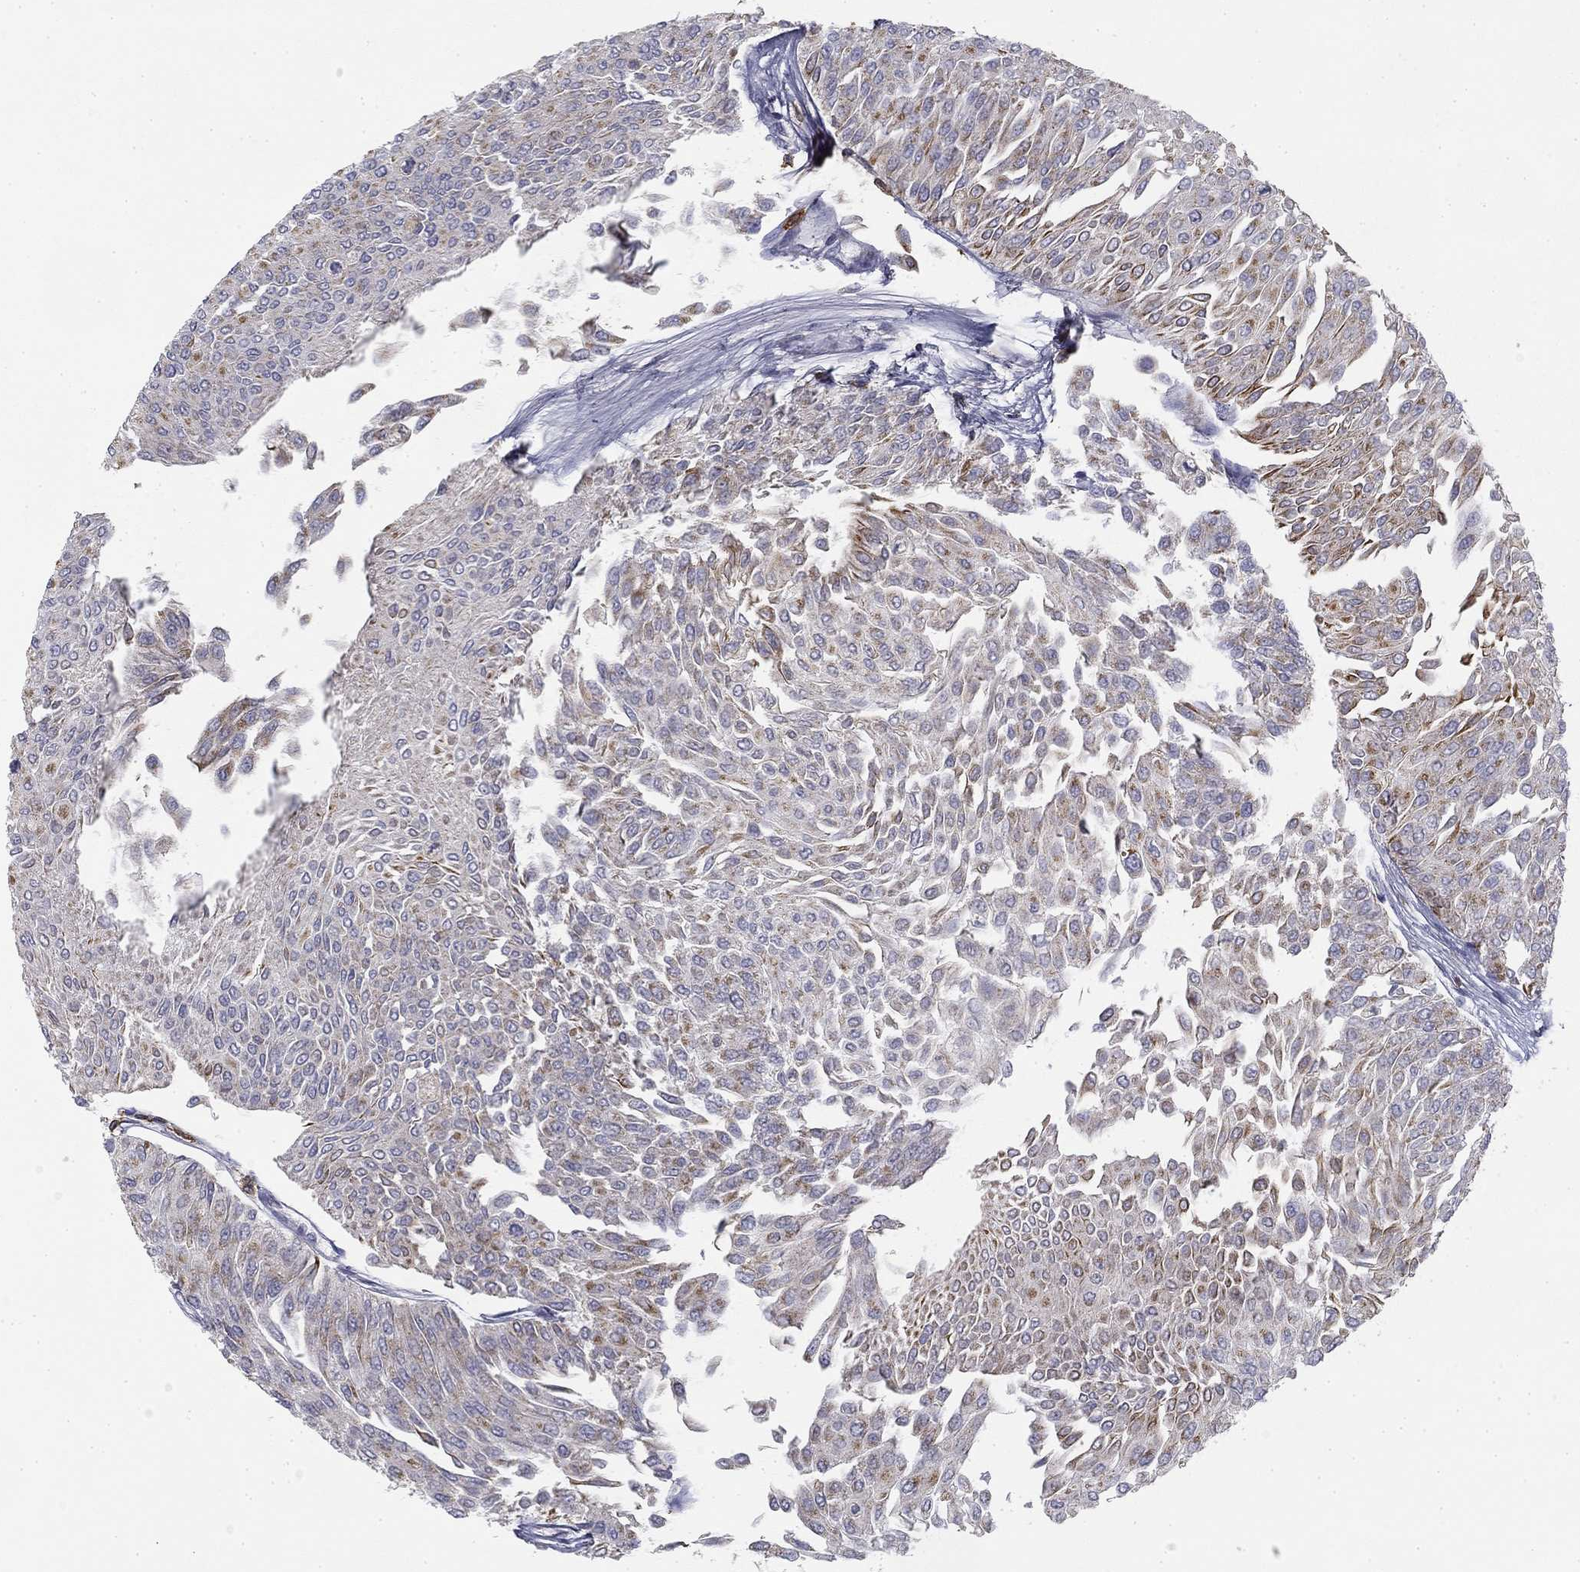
{"staining": {"intensity": "moderate", "quantity": "<25%", "location": "cytoplasmic/membranous"}, "tissue": "urothelial cancer", "cell_type": "Tumor cells", "image_type": "cancer", "snomed": [{"axis": "morphology", "description": "Urothelial carcinoma, Low grade"}, {"axis": "topography", "description": "Urinary bladder"}], "caption": "High-magnification brightfield microscopy of urothelial cancer stained with DAB (brown) and counterstained with hematoxylin (blue). tumor cells exhibit moderate cytoplasmic/membranous staining is appreciated in approximately<25% of cells.", "gene": "TRAT1", "patient": {"sex": "male", "age": 67}}